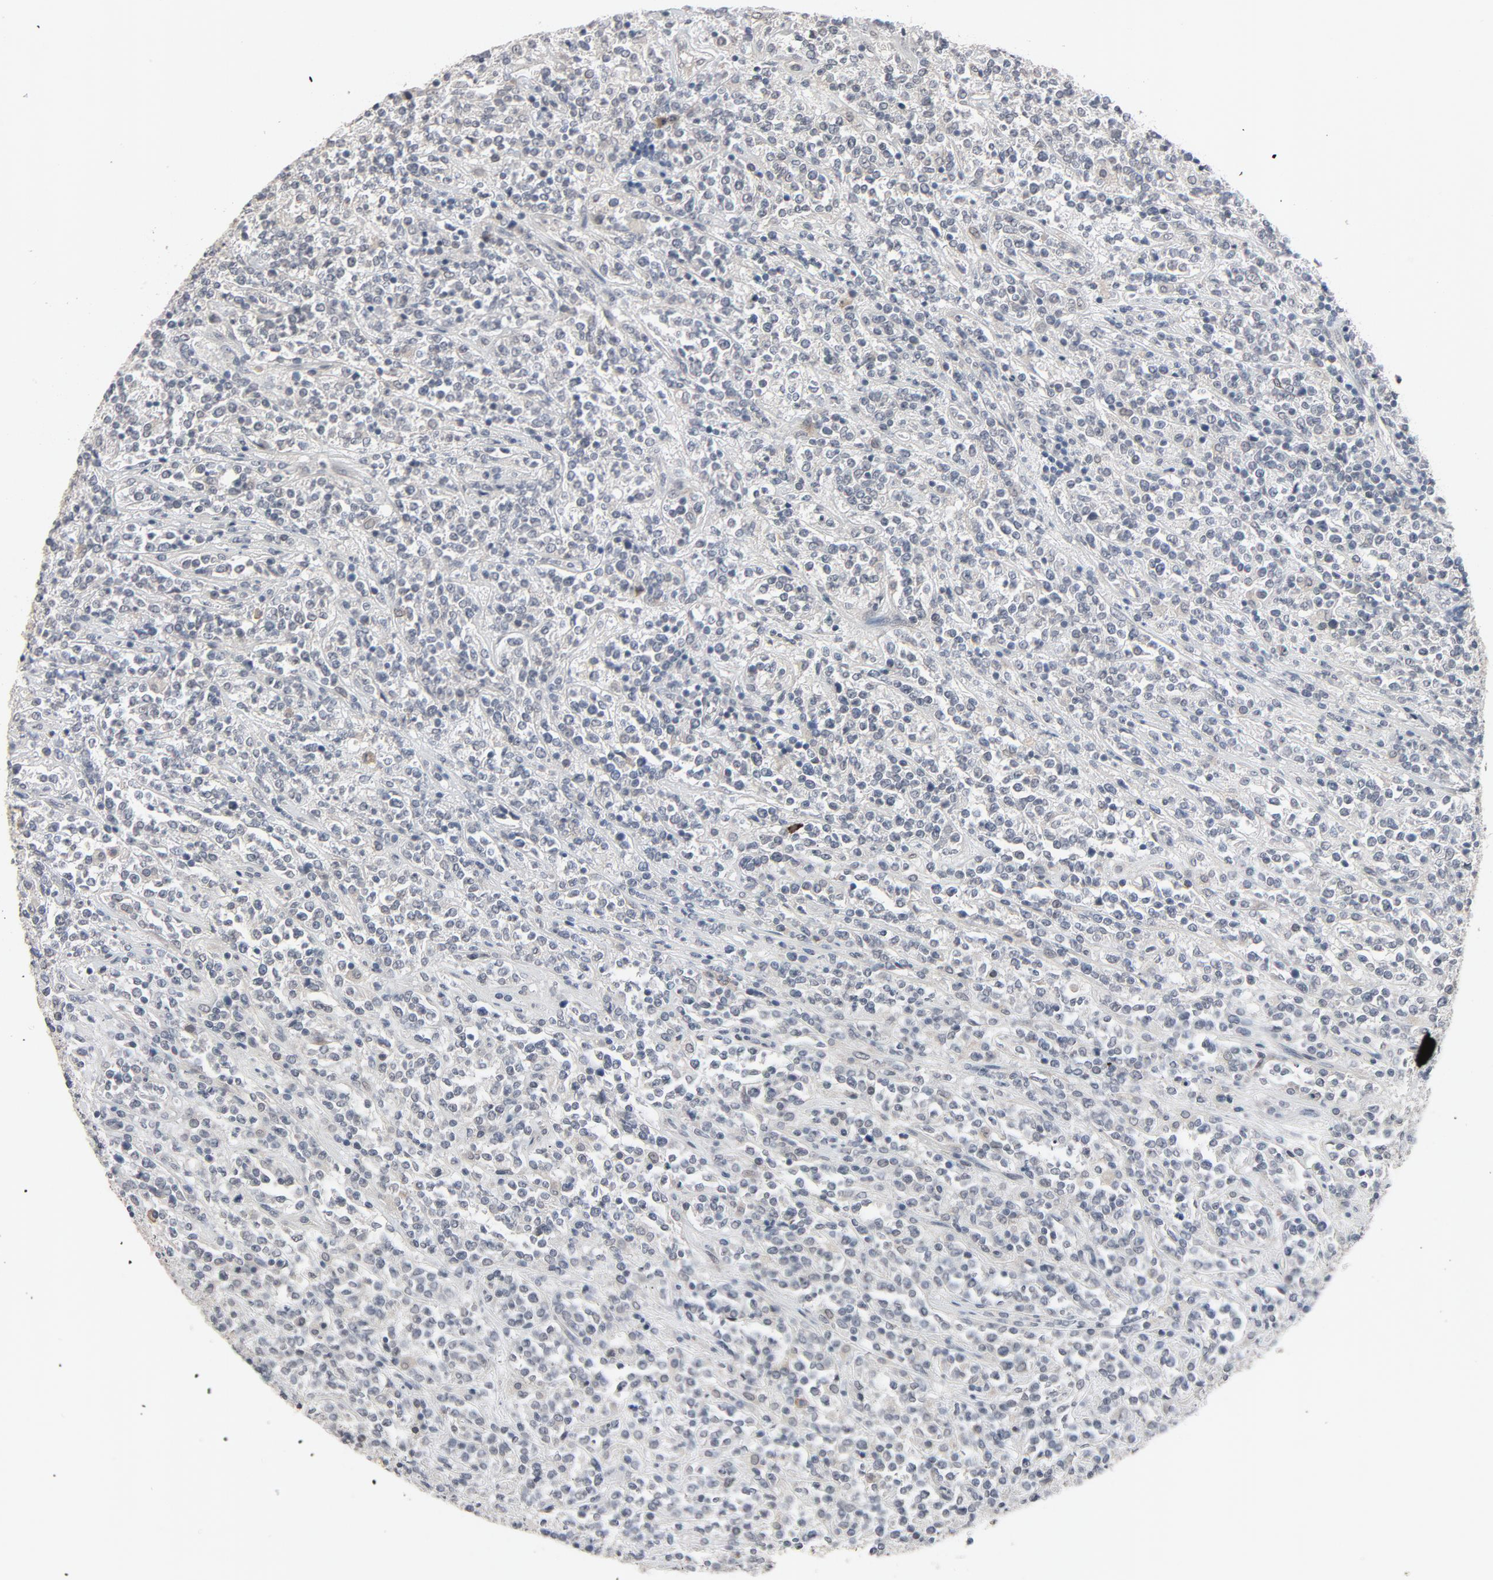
{"staining": {"intensity": "negative", "quantity": "none", "location": "none"}, "tissue": "lymphoma", "cell_type": "Tumor cells", "image_type": "cancer", "snomed": [{"axis": "morphology", "description": "Malignant lymphoma, non-Hodgkin's type, High grade"}, {"axis": "topography", "description": "Soft tissue"}], "caption": "Tumor cells are negative for brown protein staining in lymphoma. (Brightfield microscopy of DAB (3,3'-diaminobenzidine) immunohistochemistry at high magnification).", "gene": "MT3", "patient": {"sex": "male", "age": 18}}